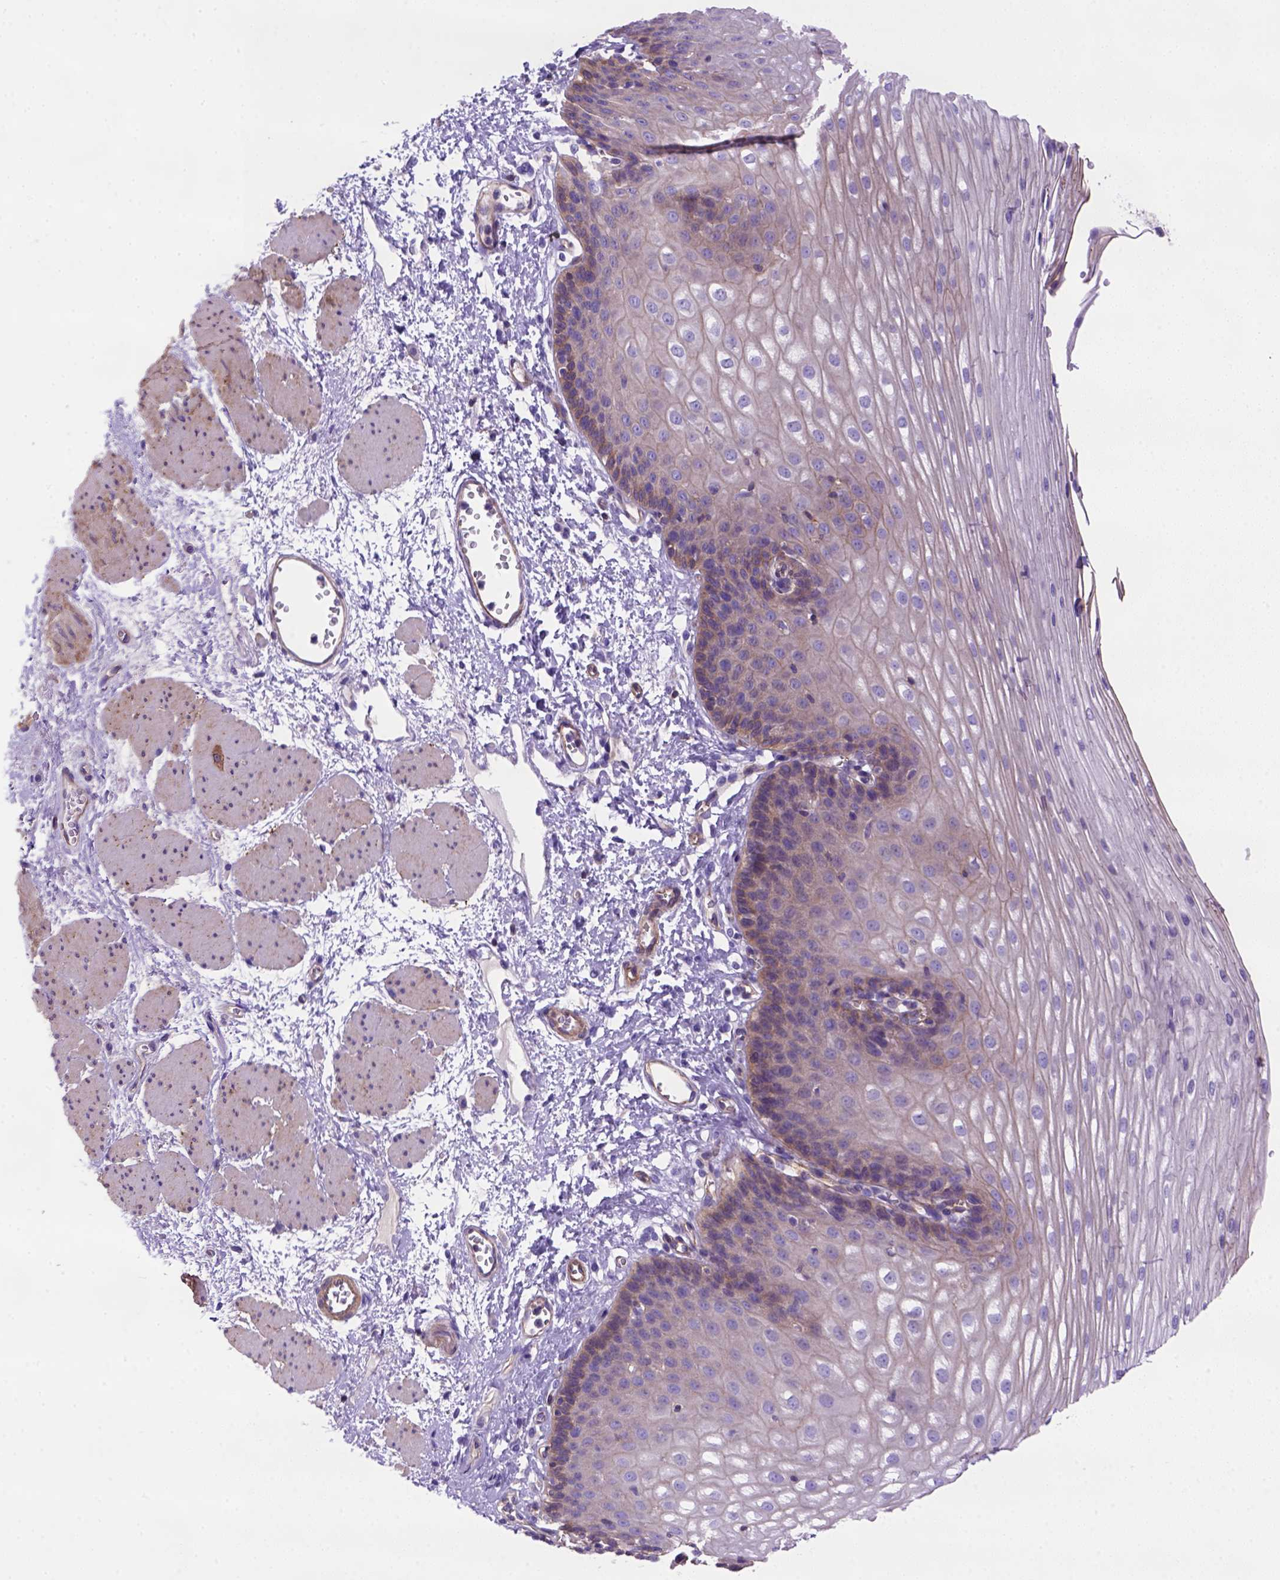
{"staining": {"intensity": "moderate", "quantity": "25%-75%", "location": "cytoplasmic/membranous"}, "tissue": "esophagus", "cell_type": "Squamous epithelial cells", "image_type": "normal", "snomed": [{"axis": "morphology", "description": "Normal tissue, NOS"}, {"axis": "topography", "description": "Esophagus"}], "caption": "Immunohistochemistry (DAB (3,3'-diaminobenzidine)) staining of normal human esophagus reveals moderate cytoplasmic/membranous protein staining in approximately 25%-75% of squamous epithelial cells.", "gene": "PEX12", "patient": {"sex": "male", "age": 62}}